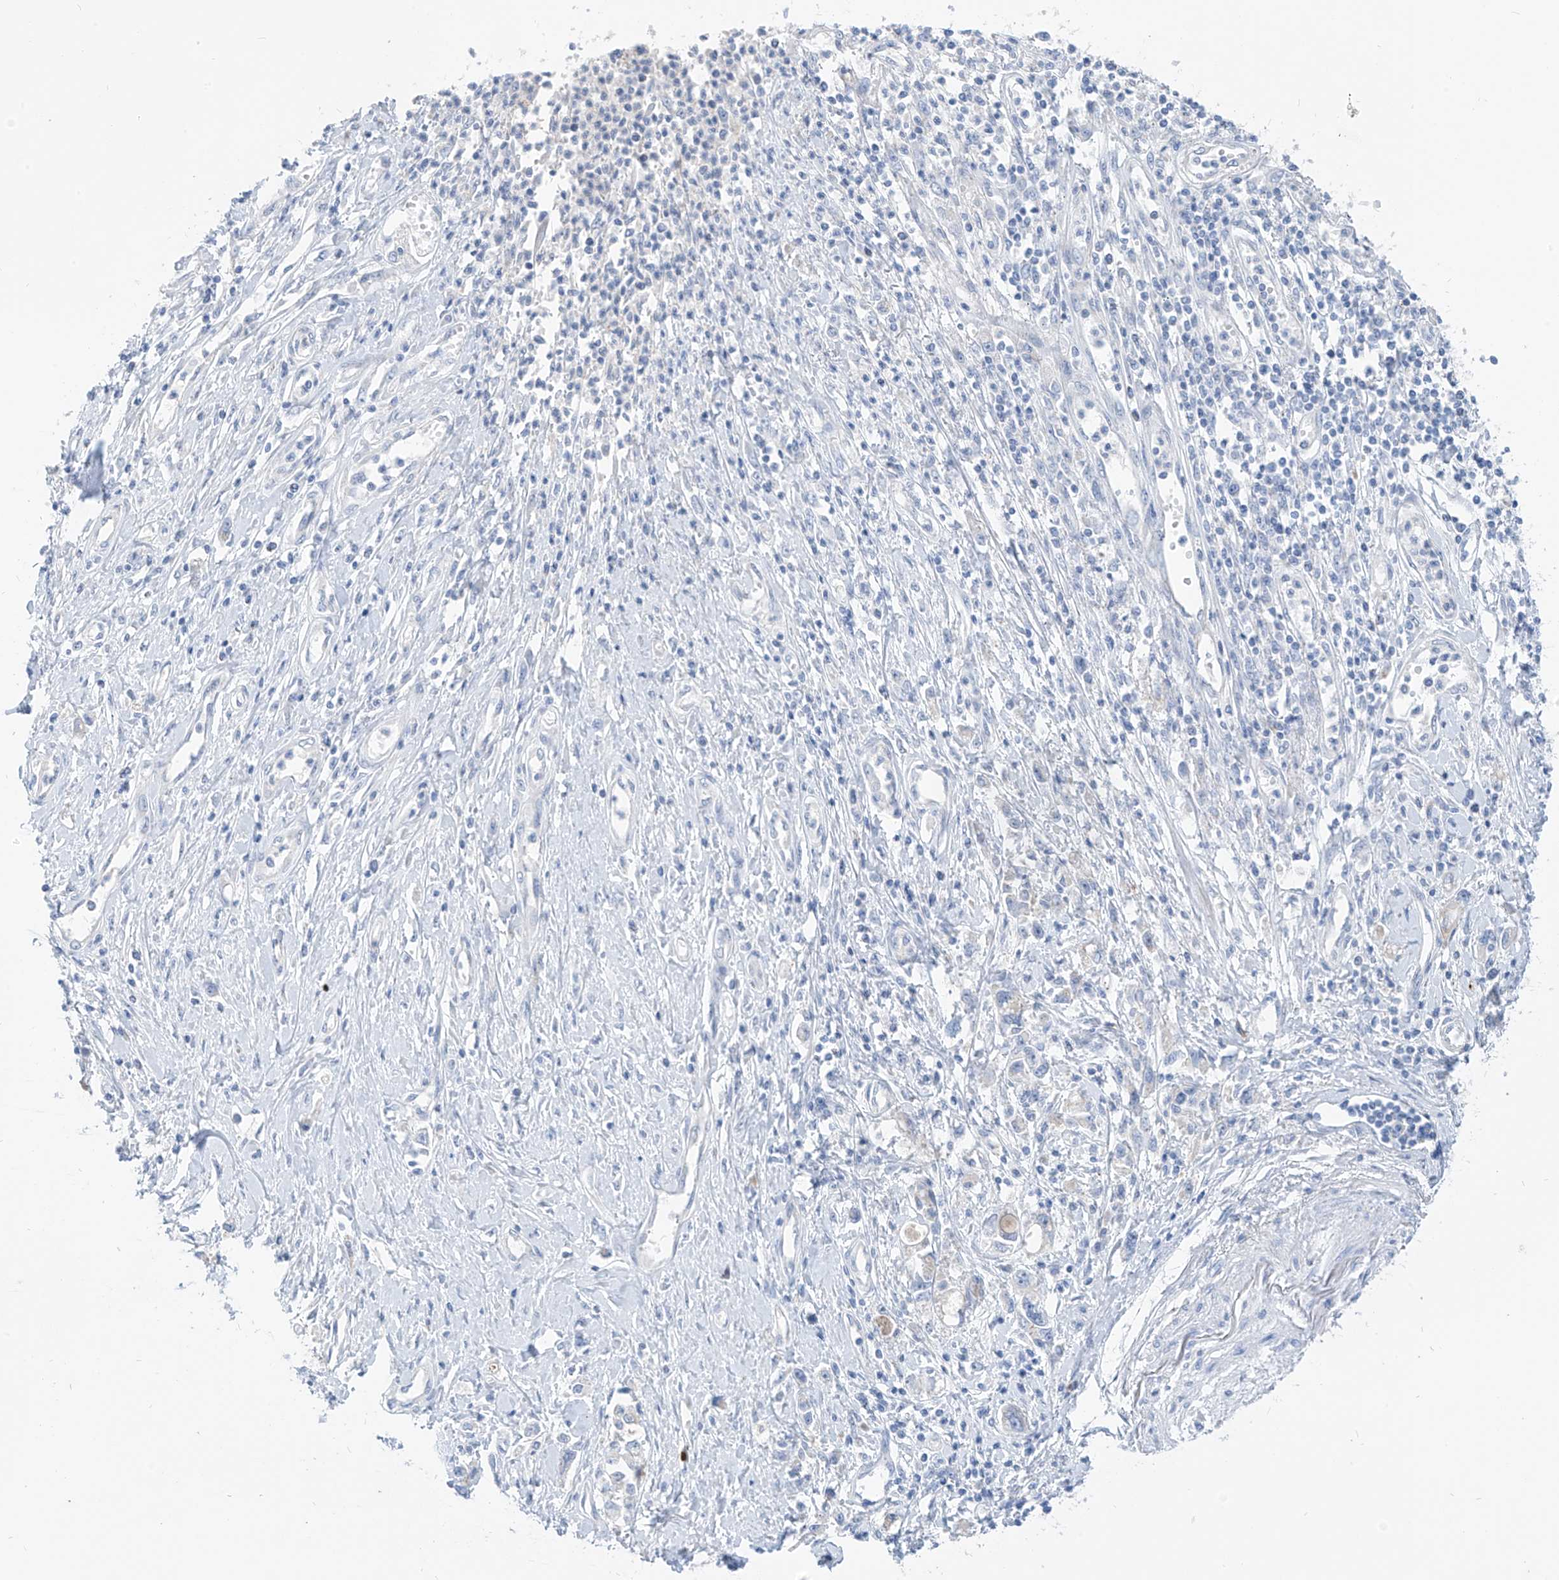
{"staining": {"intensity": "negative", "quantity": "none", "location": "none"}, "tissue": "stomach cancer", "cell_type": "Tumor cells", "image_type": "cancer", "snomed": [{"axis": "morphology", "description": "Adenocarcinoma, NOS"}, {"axis": "topography", "description": "Stomach"}], "caption": "There is no significant expression in tumor cells of stomach cancer. (Brightfield microscopy of DAB (3,3'-diaminobenzidine) immunohistochemistry (IHC) at high magnification).", "gene": "ZNF404", "patient": {"sex": "female", "age": 76}}